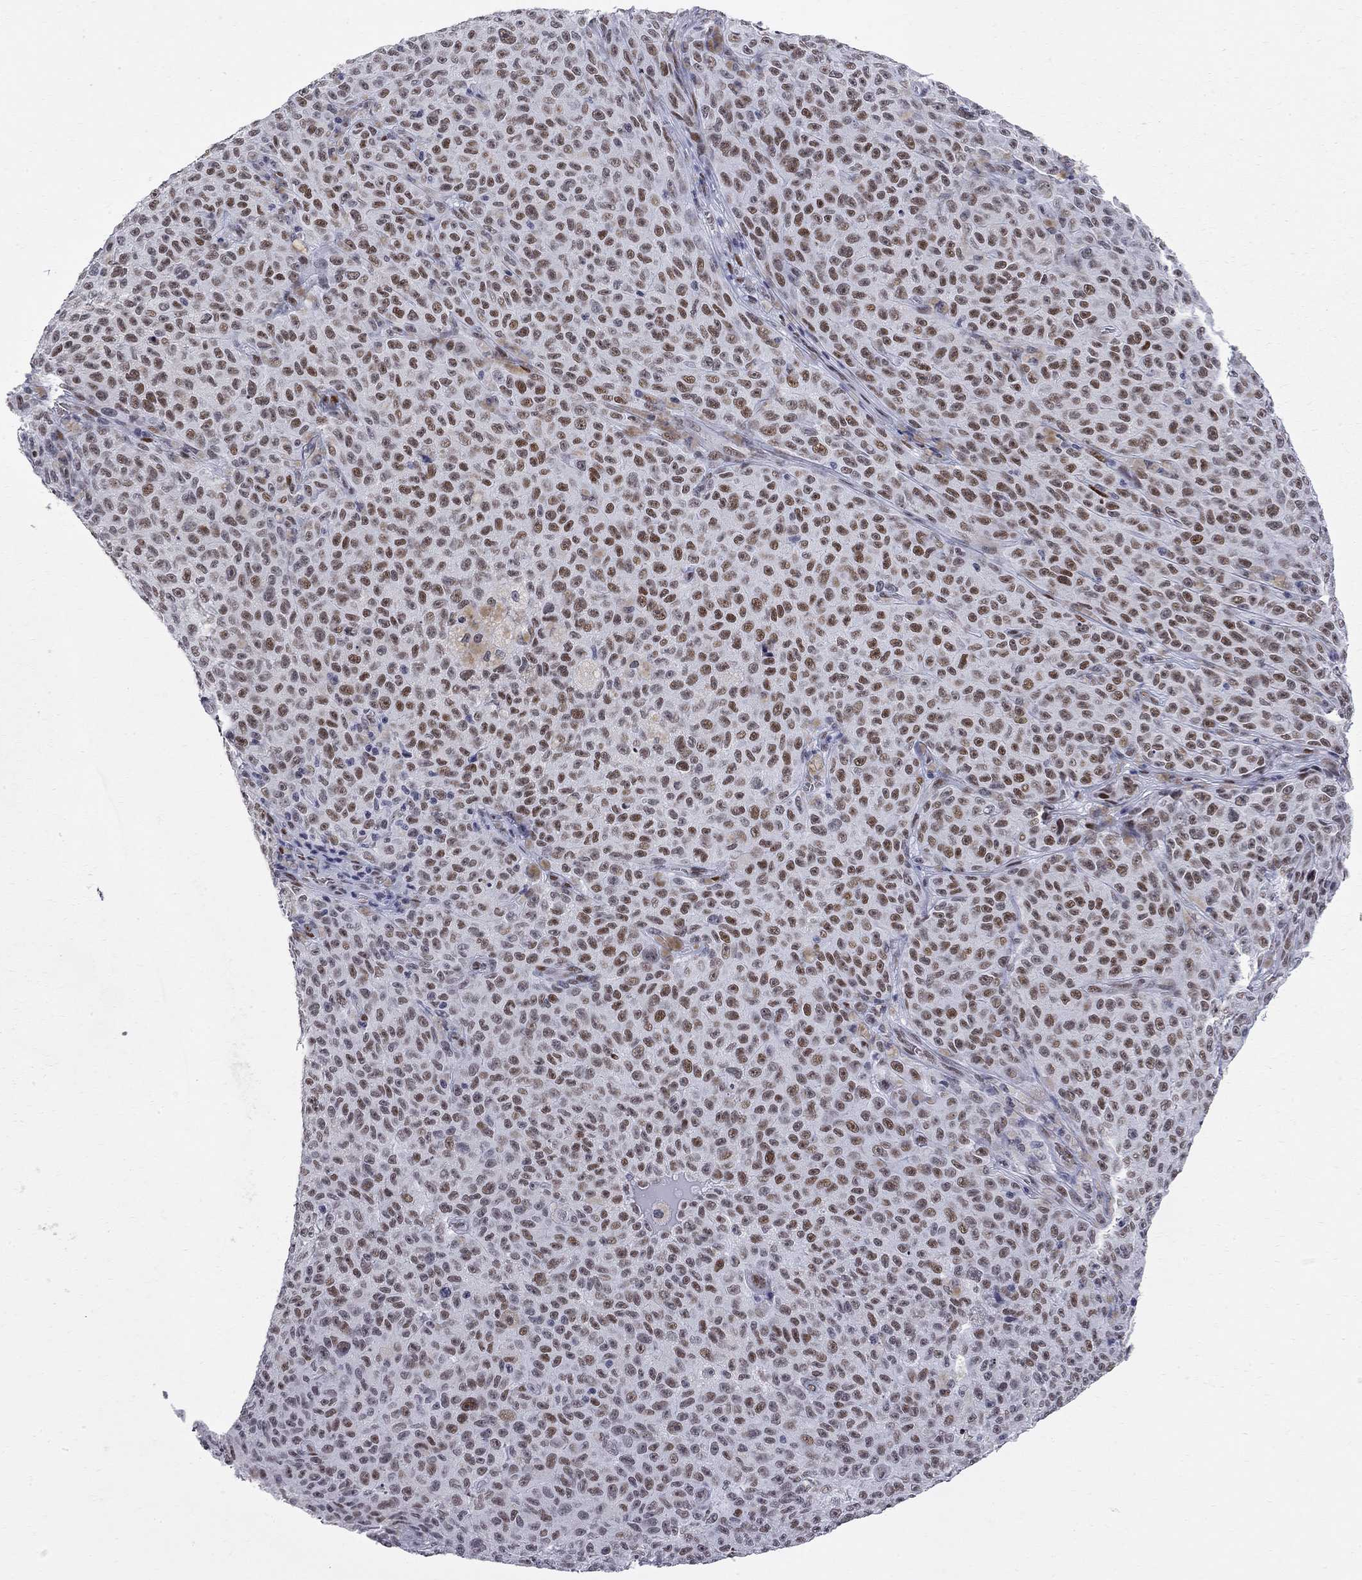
{"staining": {"intensity": "moderate", "quantity": "25%-75%", "location": "nuclear"}, "tissue": "melanoma", "cell_type": "Tumor cells", "image_type": "cancer", "snomed": [{"axis": "morphology", "description": "Malignant melanoma, NOS"}, {"axis": "topography", "description": "Skin"}], "caption": "High-magnification brightfield microscopy of malignant melanoma stained with DAB (3,3'-diaminobenzidine) (brown) and counterstained with hematoxylin (blue). tumor cells exhibit moderate nuclear expression is seen in approximately25%-75% of cells.", "gene": "ZBTB47", "patient": {"sex": "female", "age": 82}}